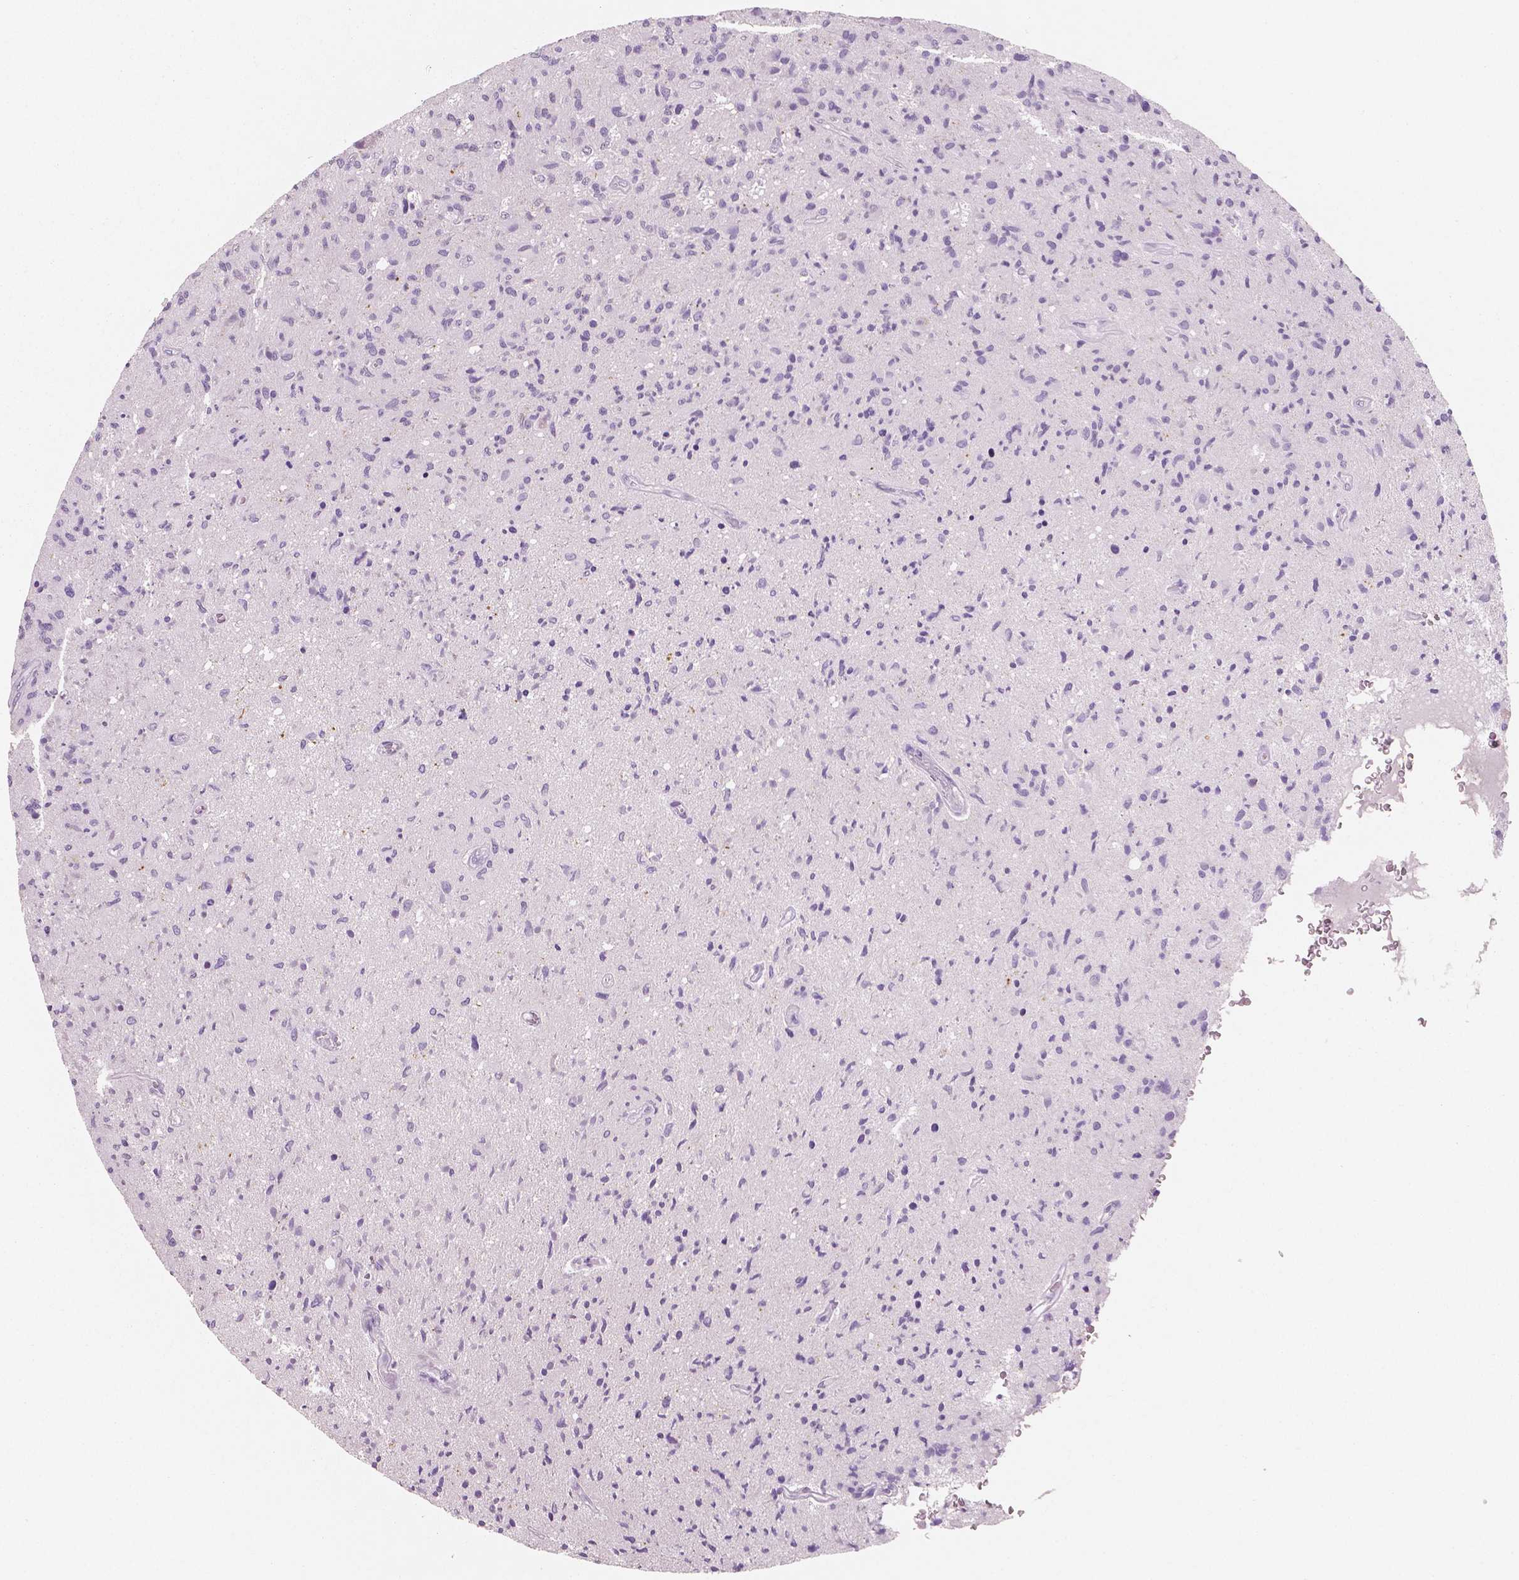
{"staining": {"intensity": "negative", "quantity": "none", "location": "none"}, "tissue": "glioma", "cell_type": "Tumor cells", "image_type": "cancer", "snomed": [{"axis": "morphology", "description": "Glioma, malignant, High grade"}, {"axis": "topography", "description": "Brain"}], "caption": "Immunohistochemical staining of glioma displays no significant positivity in tumor cells.", "gene": "NECAB2", "patient": {"sex": "male", "age": 54}}